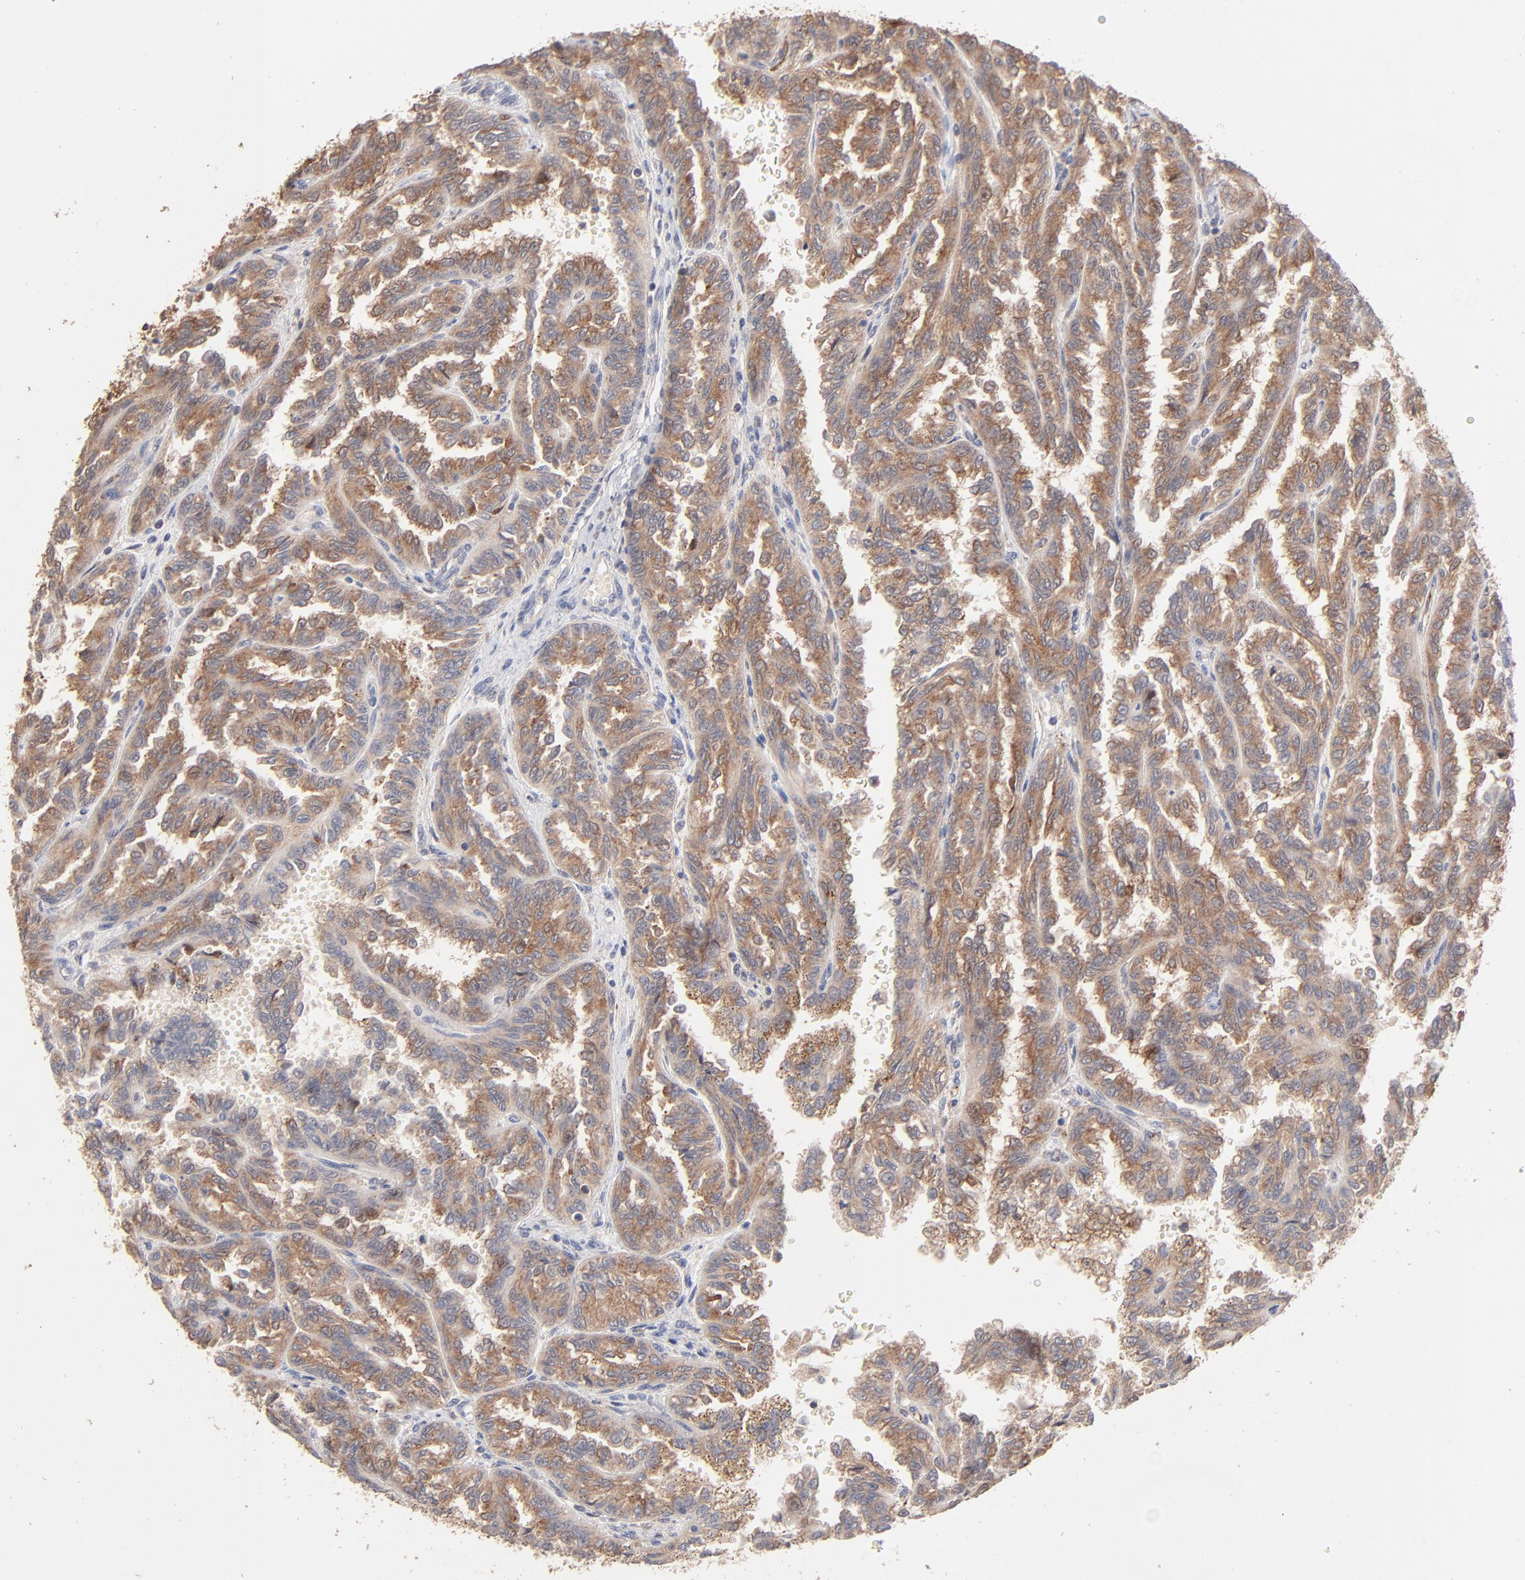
{"staining": {"intensity": "moderate", "quantity": ">75%", "location": "cytoplasmic/membranous"}, "tissue": "renal cancer", "cell_type": "Tumor cells", "image_type": "cancer", "snomed": [{"axis": "morphology", "description": "Inflammation, NOS"}, {"axis": "morphology", "description": "Adenocarcinoma, NOS"}, {"axis": "topography", "description": "Kidney"}], "caption": "Immunohistochemical staining of human adenocarcinoma (renal) shows moderate cytoplasmic/membranous protein positivity in about >75% of tumor cells.", "gene": "IVNS1ABP", "patient": {"sex": "male", "age": 68}}